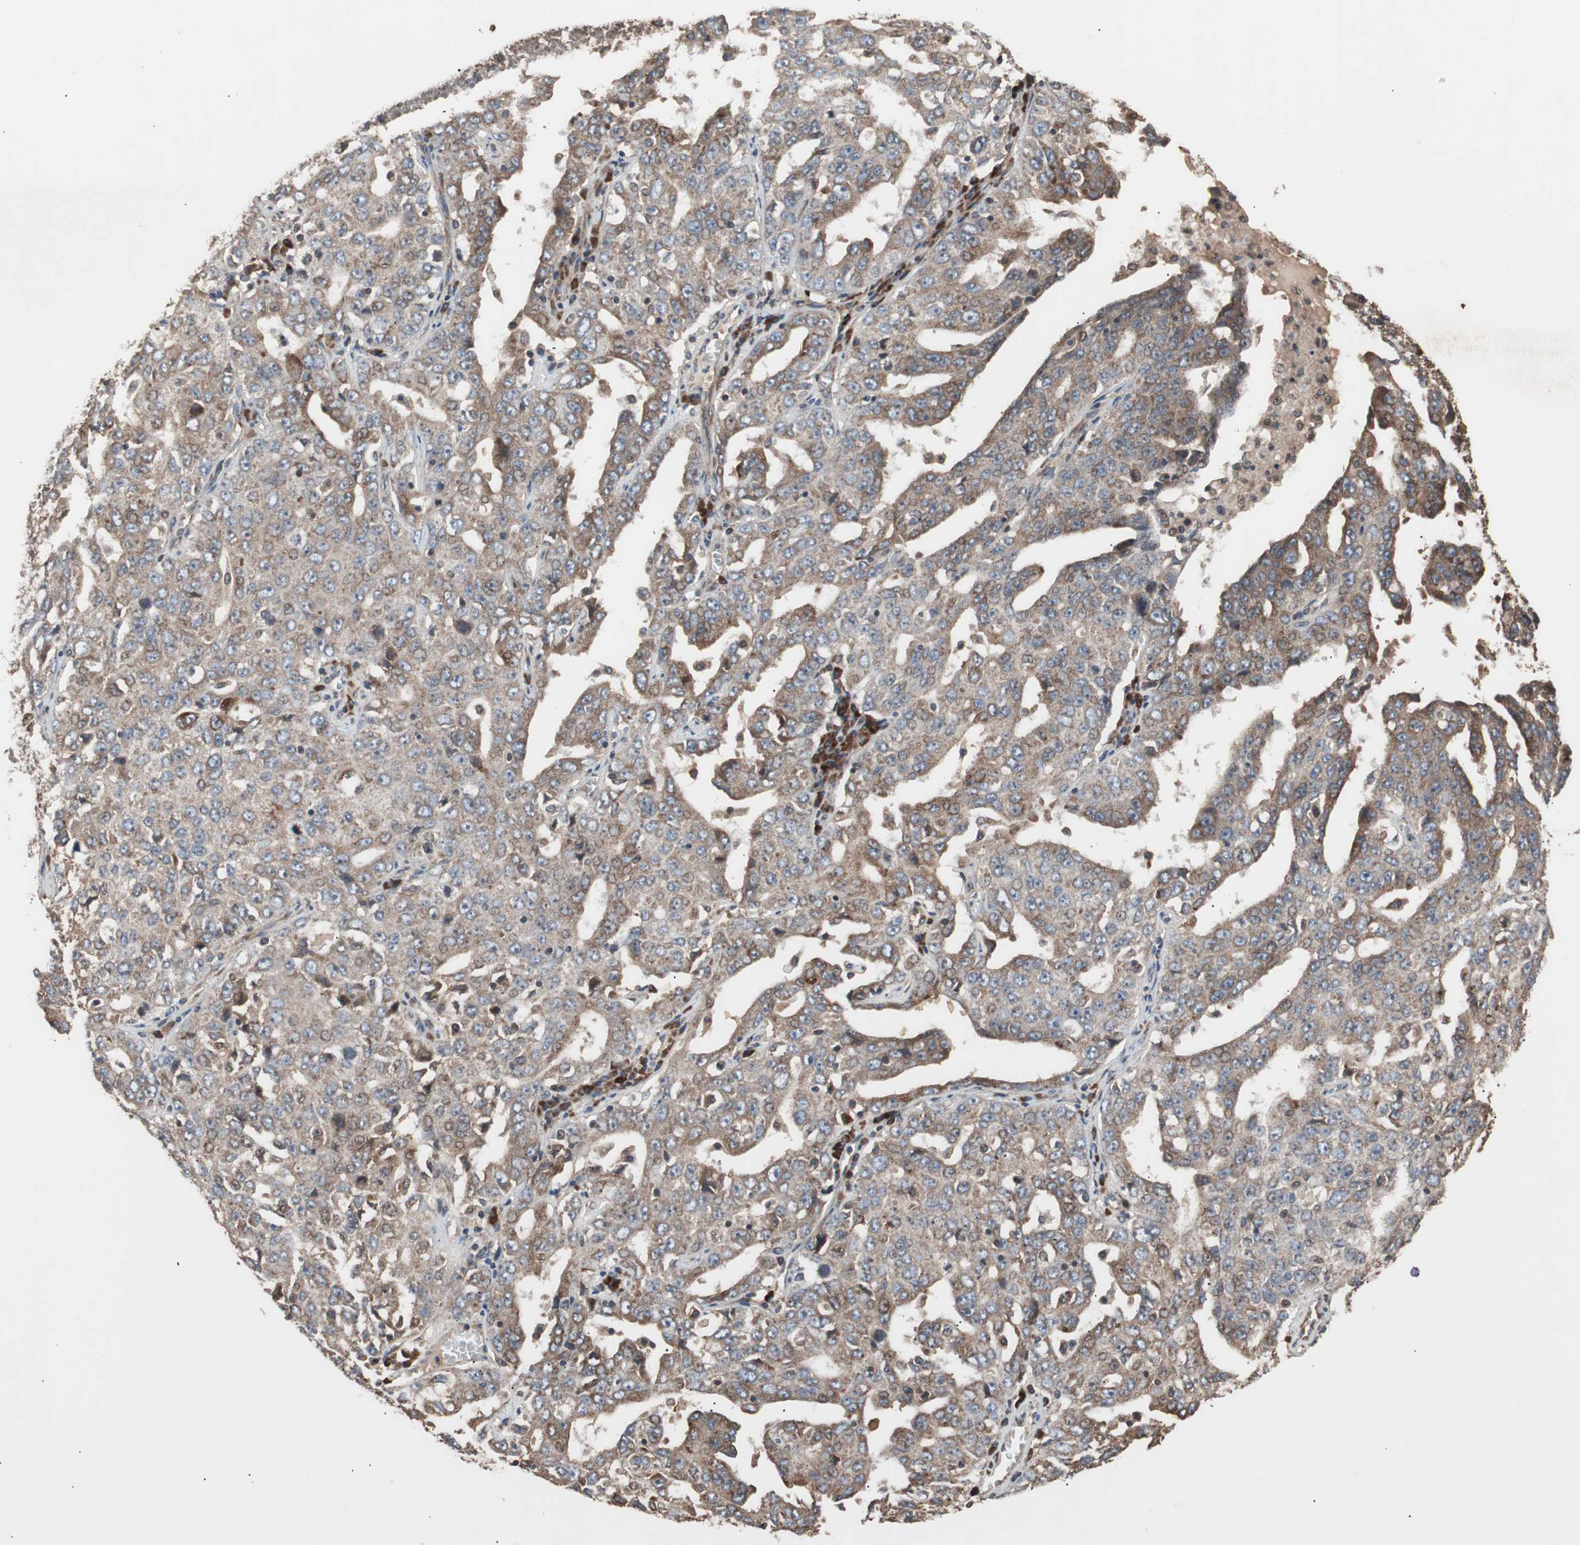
{"staining": {"intensity": "moderate", "quantity": "25%-75%", "location": "cytoplasmic/membranous"}, "tissue": "ovarian cancer", "cell_type": "Tumor cells", "image_type": "cancer", "snomed": [{"axis": "morphology", "description": "Carcinoma, endometroid"}, {"axis": "topography", "description": "Ovary"}], "caption": "Protein staining reveals moderate cytoplasmic/membranous expression in approximately 25%-75% of tumor cells in ovarian endometroid carcinoma.", "gene": "LZTS1", "patient": {"sex": "female", "age": 62}}